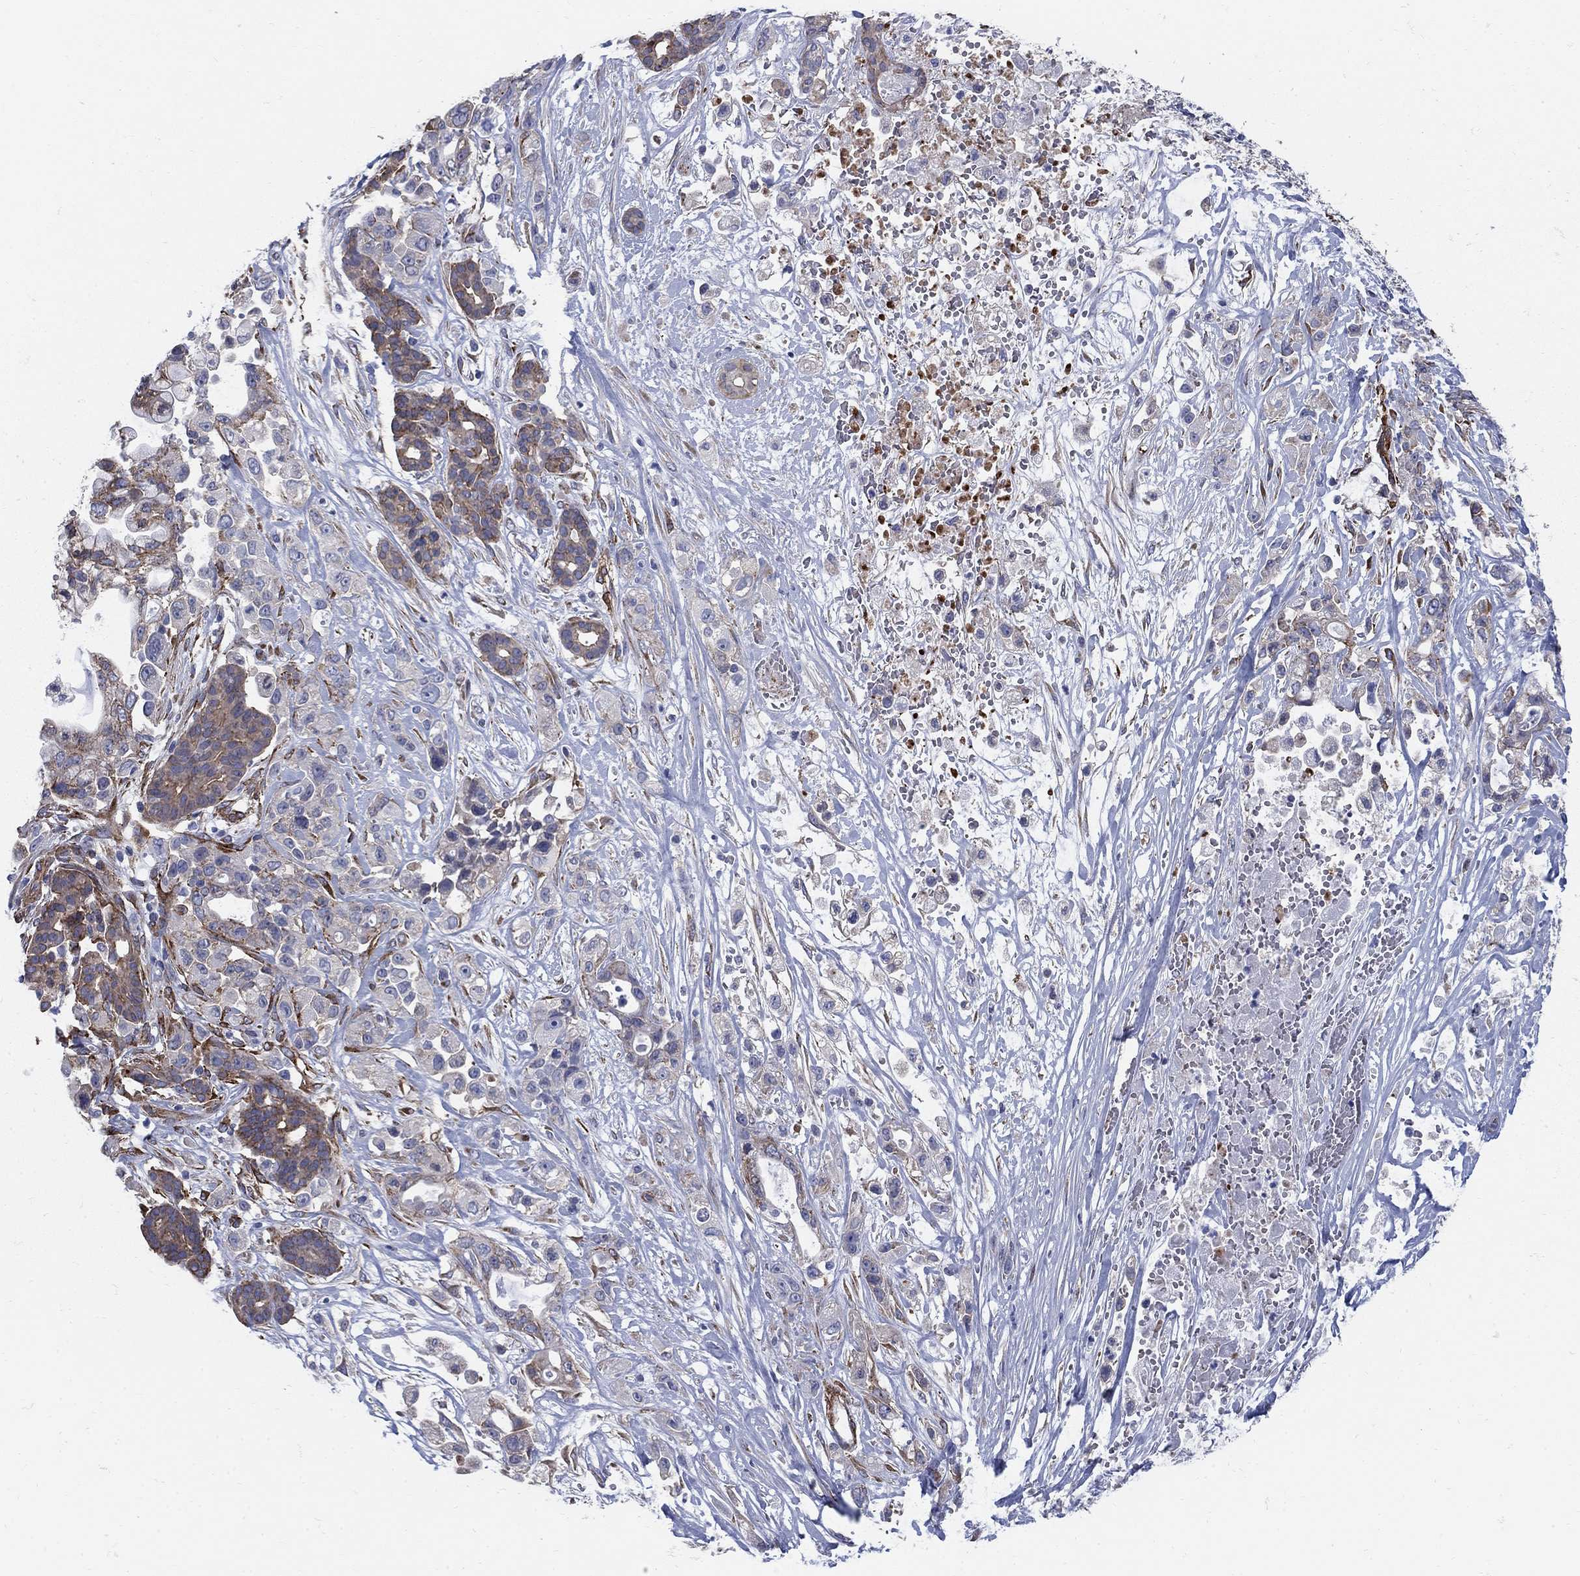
{"staining": {"intensity": "moderate", "quantity": "<25%", "location": "cytoplasmic/membranous"}, "tissue": "pancreatic cancer", "cell_type": "Tumor cells", "image_type": "cancer", "snomed": [{"axis": "morphology", "description": "Adenocarcinoma, NOS"}, {"axis": "topography", "description": "Pancreas"}], "caption": "There is low levels of moderate cytoplasmic/membranous expression in tumor cells of pancreatic cancer (adenocarcinoma), as demonstrated by immunohistochemical staining (brown color).", "gene": "SEPTIN8", "patient": {"sex": "male", "age": 44}}